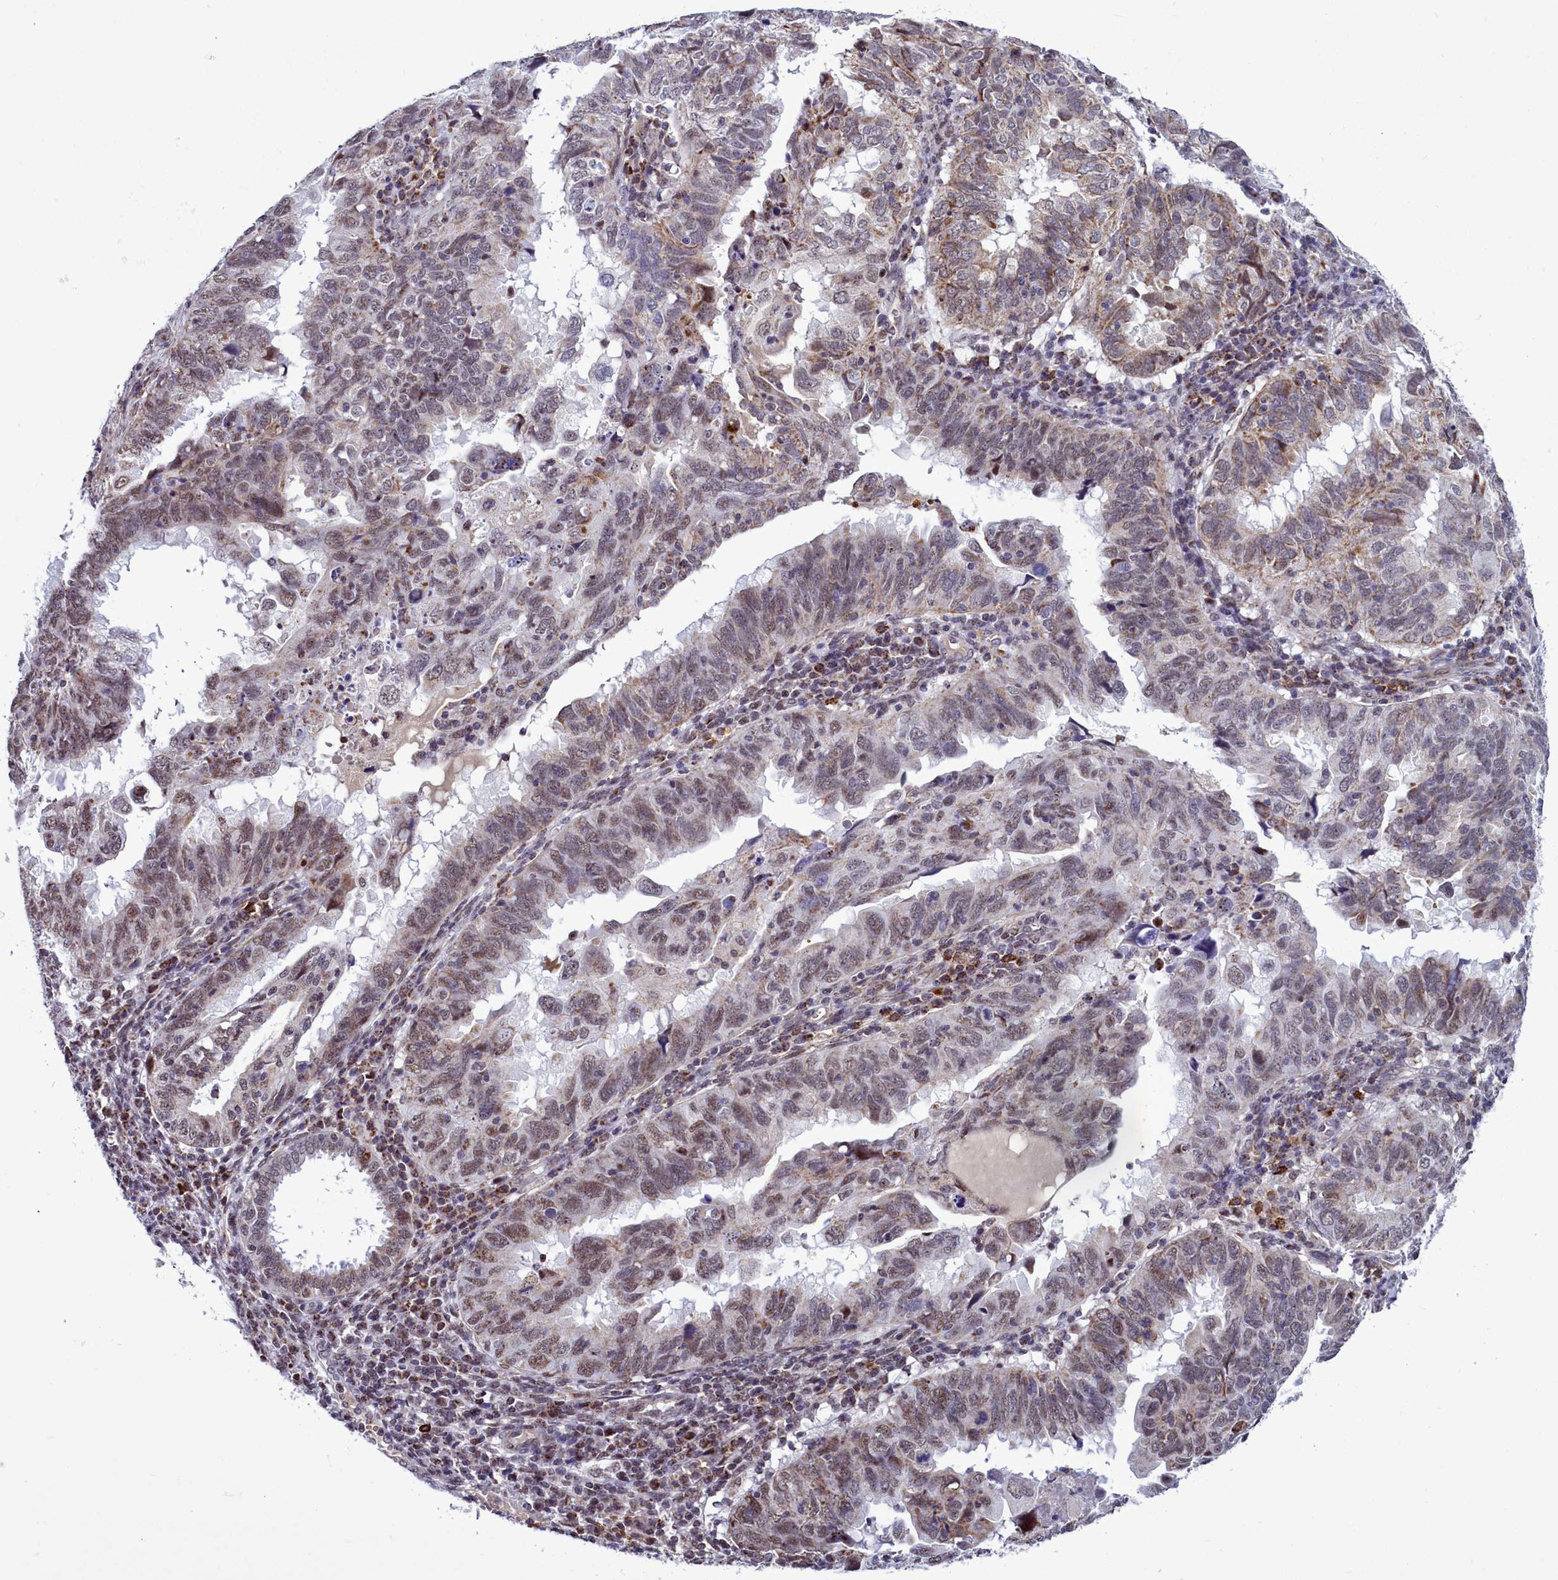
{"staining": {"intensity": "moderate", "quantity": "25%-75%", "location": "cytoplasmic/membranous,nuclear"}, "tissue": "endometrial cancer", "cell_type": "Tumor cells", "image_type": "cancer", "snomed": [{"axis": "morphology", "description": "Adenocarcinoma, NOS"}, {"axis": "topography", "description": "Uterus"}], "caption": "This photomicrograph demonstrates immunohistochemistry (IHC) staining of endometrial cancer (adenocarcinoma), with medium moderate cytoplasmic/membranous and nuclear expression in about 25%-75% of tumor cells.", "gene": "POM121L2", "patient": {"sex": "female", "age": 77}}